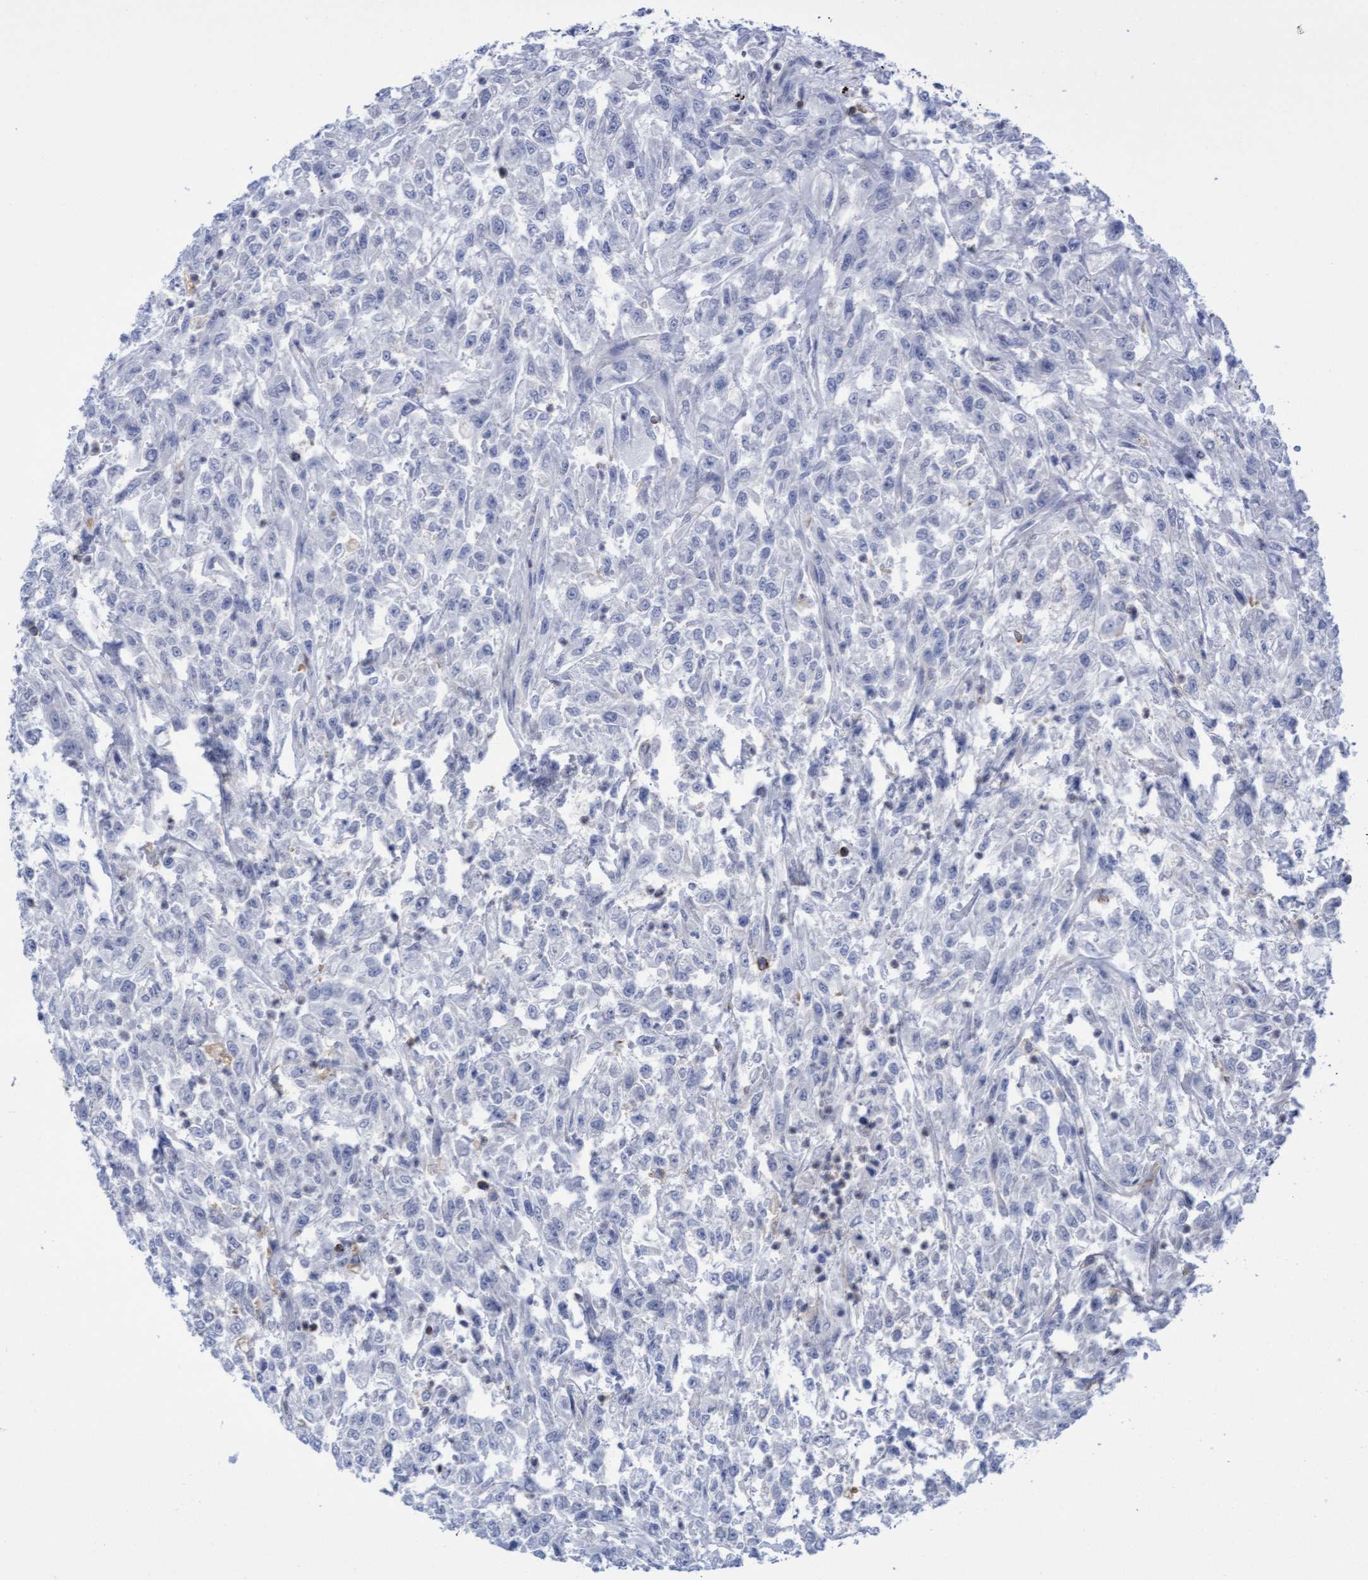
{"staining": {"intensity": "negative", "quantity": "none", "location": "none"}, "tissue": "urothelial cancer", "cell_type": "Tumor cells", "image_type": "cancer", "snomed": [{"axis": "morphology", "description": "Urothelial carcinoma, High grade"}, {"axis": "topography", "description": "Urinary bladder"}], "caption": "A high-resolution micrograph shows IHC staining of high-grade urothelial carcinoma, which displays no significant expression in tumor cells. (Immunohistochemistry (ihc), brightfield microscopy, high magnification).", "gene": "FNBP1", "patient": {"sex": "male", "age": 46}}